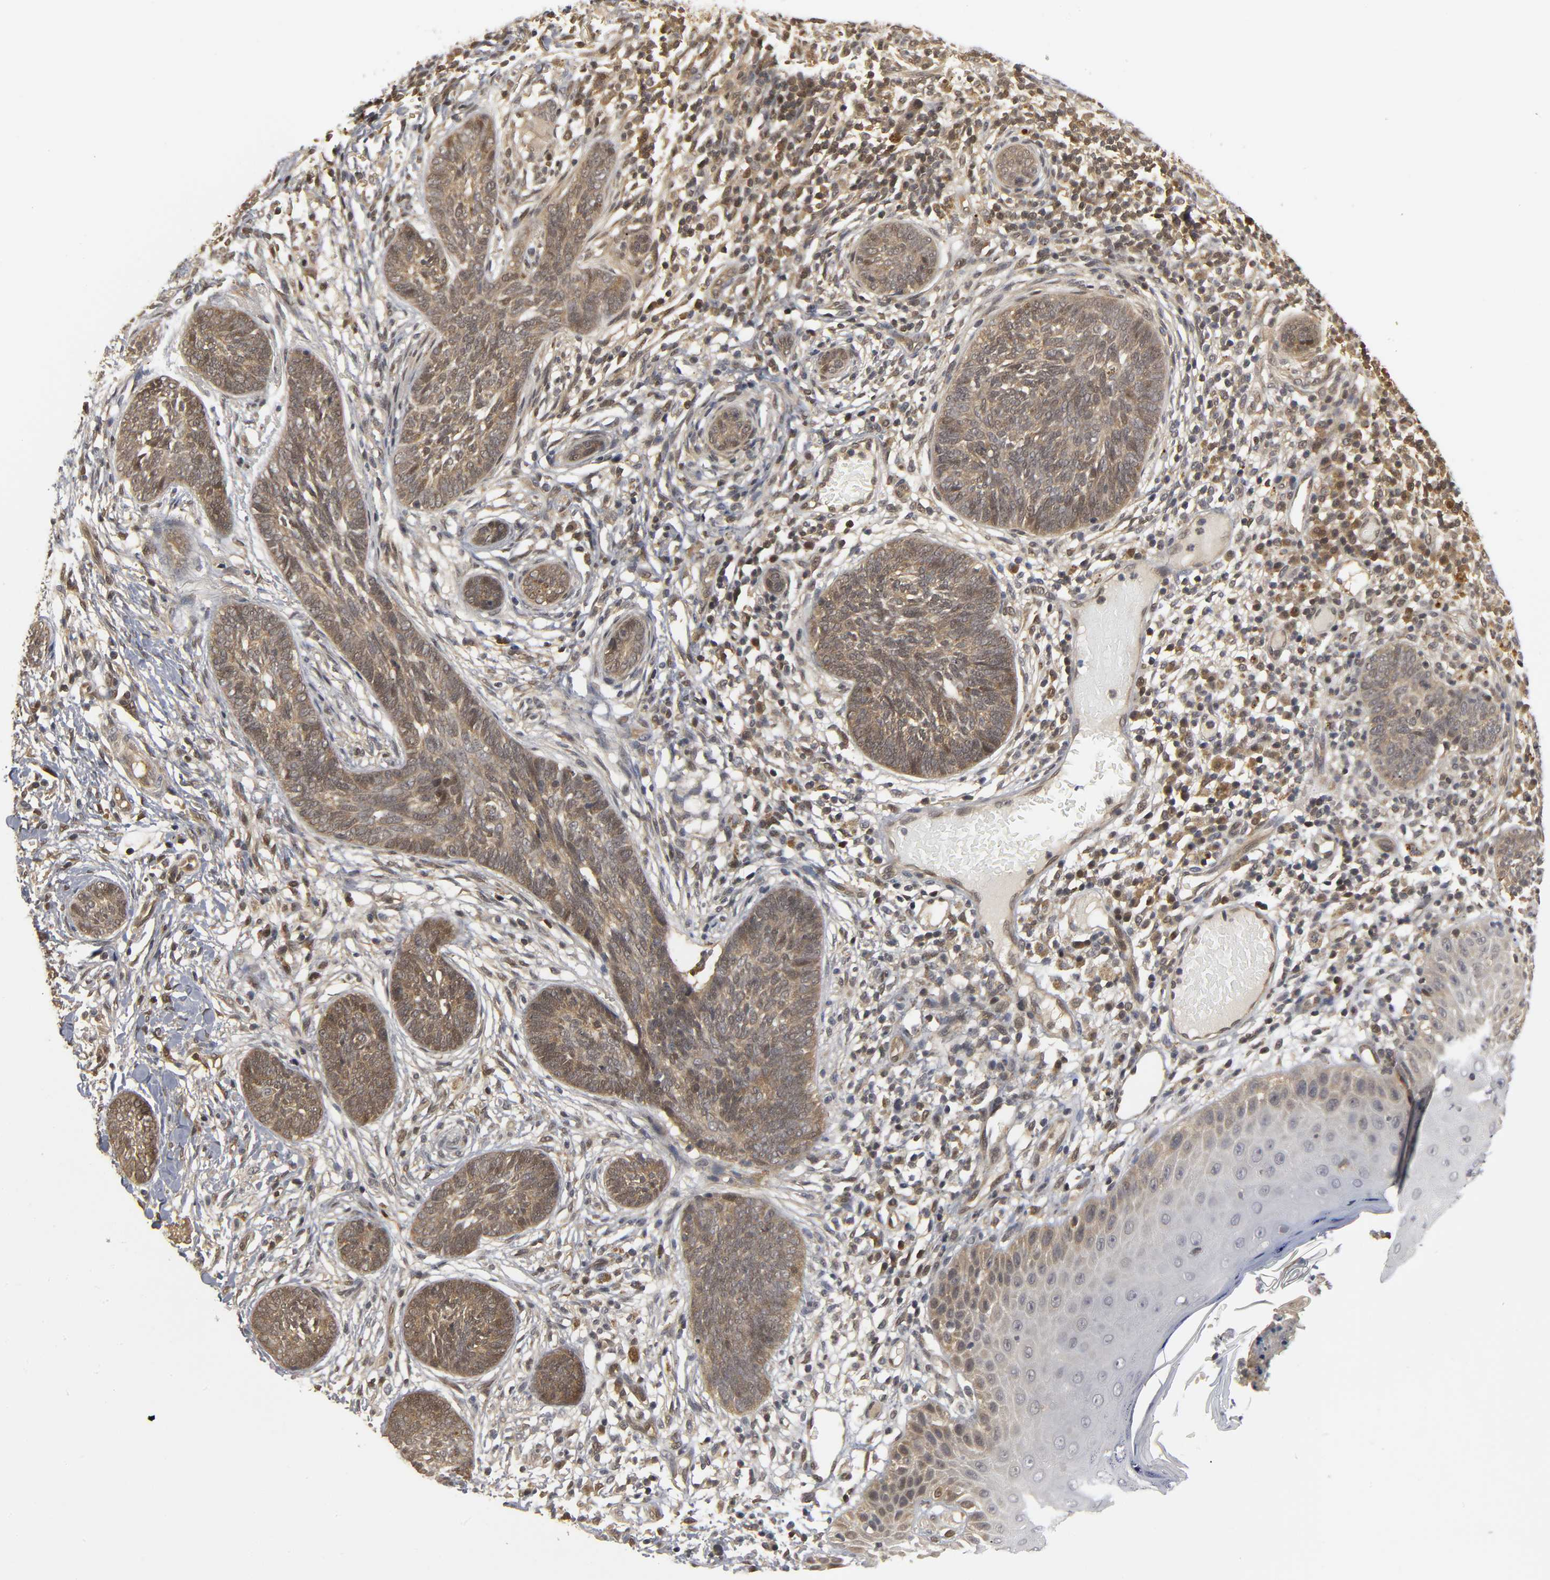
{"staining": {"intensity": "moderate", "quantity": ">75%", "location": "cytoplasmic/membranous,nuclear"}, "tissue": "skin cancer", "cell_type": "Tumor cells", "image_type": "cancer", "snomed": [{"axis": "morphology", "description": "Normal tissue, NOS"}, {"axis": "morphology", "description": "Basal cell carcinoma"}, {"axis": "topography", "description": "Skin"}], "caption": "Protein analysis of basal cell carcinoma (skin) tissue shows moderate cytoplasmic/membranous and nuclear positivity in about >75% of tumor cells. The staining is performed using DAB (3,3'-diaminobenzidine) brown chromogen to label protein expression. The nuclei are counter-stained blue using hematoxylin.", "gene": "PARK7", "patient": {"sex": "male", "age": 87}}